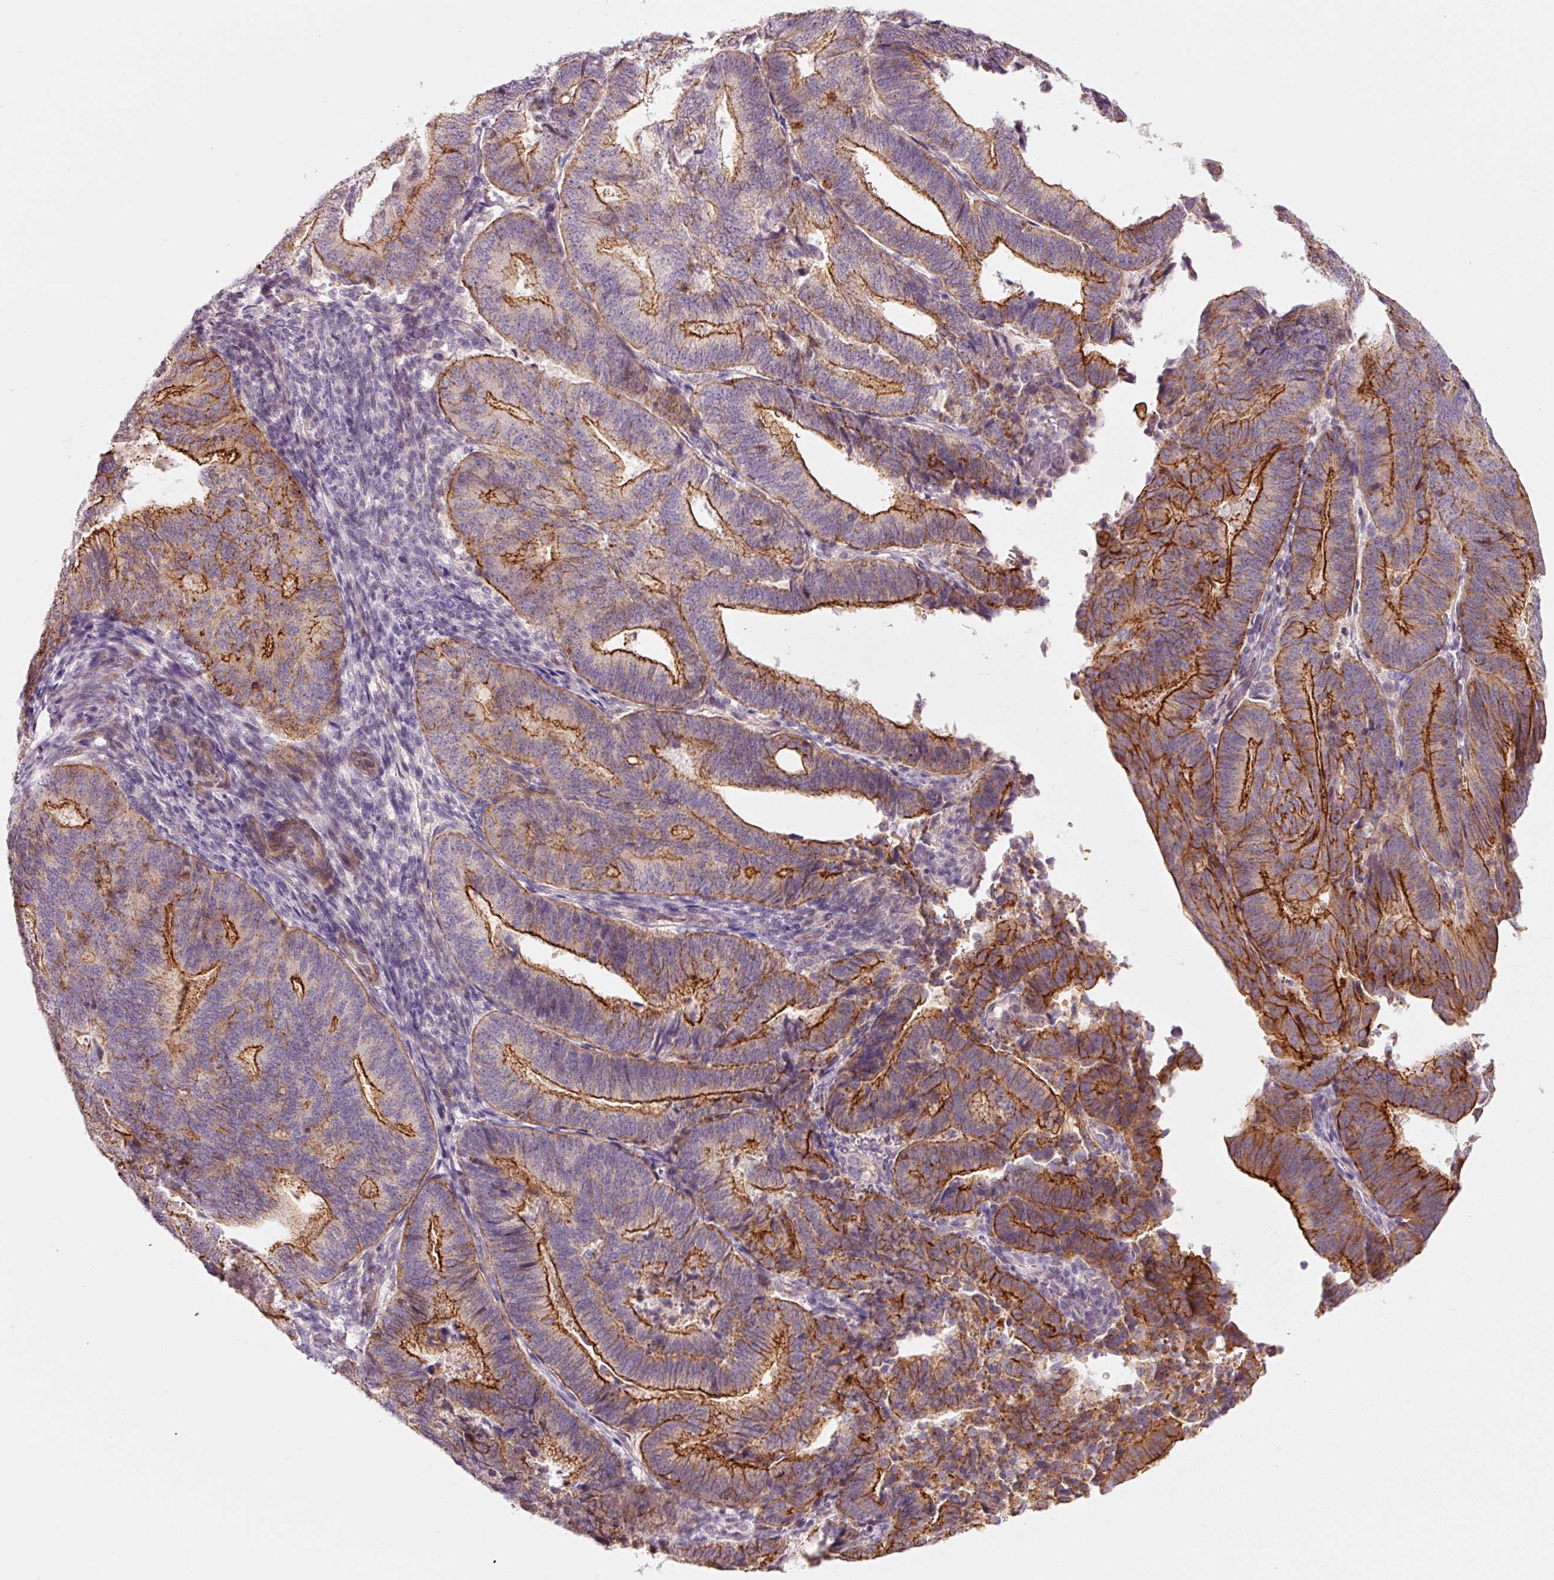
{"staining": {"intensity": "strong", "quantity": "25%-75%", "location": "cytoplasmic/membranous"}, "tissue": "endometrial cancer", "cell_type": "Tumor cells", "image_type": "cancer", "snomed": [{"axis": "morphology", "description": "Adenocarcinoma, NOS"}, {"axis": "topography", "description": "Endometrium"}], "caption": "There is high levels of strong cytoplasmic/membranous positivity in tumor cells of endometrial cancer, as demonstrated by immunohistochemical staining (brown color).", "gene": "DAPP1", "patient": {"sex": "female", "age": 70}}